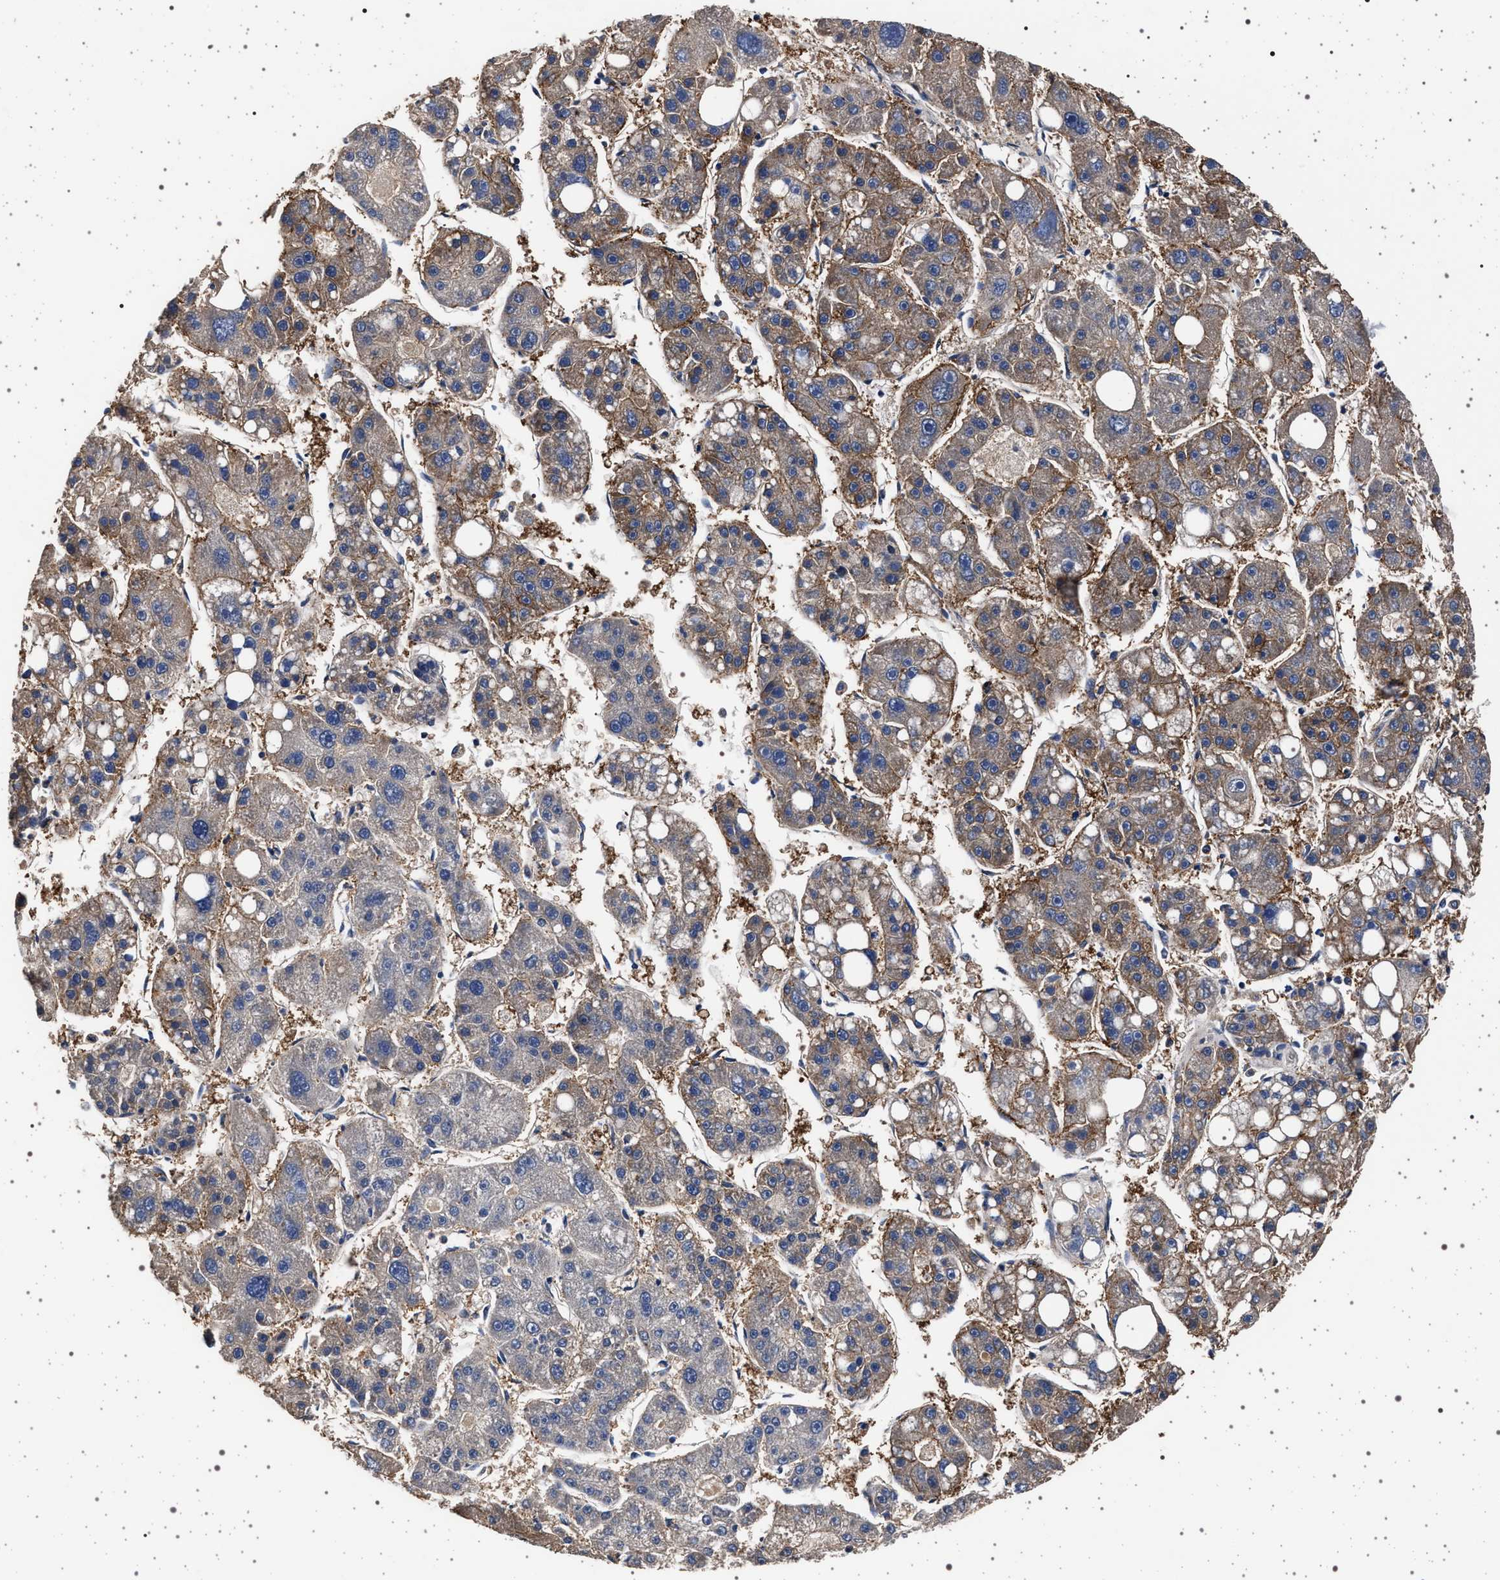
{"staining": {"intensity": "moderate", "quantity": ">75%", "location": "cytoplasmic/membranous"}, "tissue": "liver cancer", "cell_type": "Tumor cells", "image_type": "cancer", "snomed": [{"axis": "morphology", "description": "Carcinoma, Hepatocellular, NOS"}, {"axis": "topography", "description": "Liver"}], "caption": "An image of liver cancer stained for a protein demonstrates moderate cytoplasmic/membranous brown staining in tumor cells. The protein is shown in brown color, while the nuclei are stained blue.", "gene": "MAP3K2", "patient": {"sex": "female", "age": 61}}